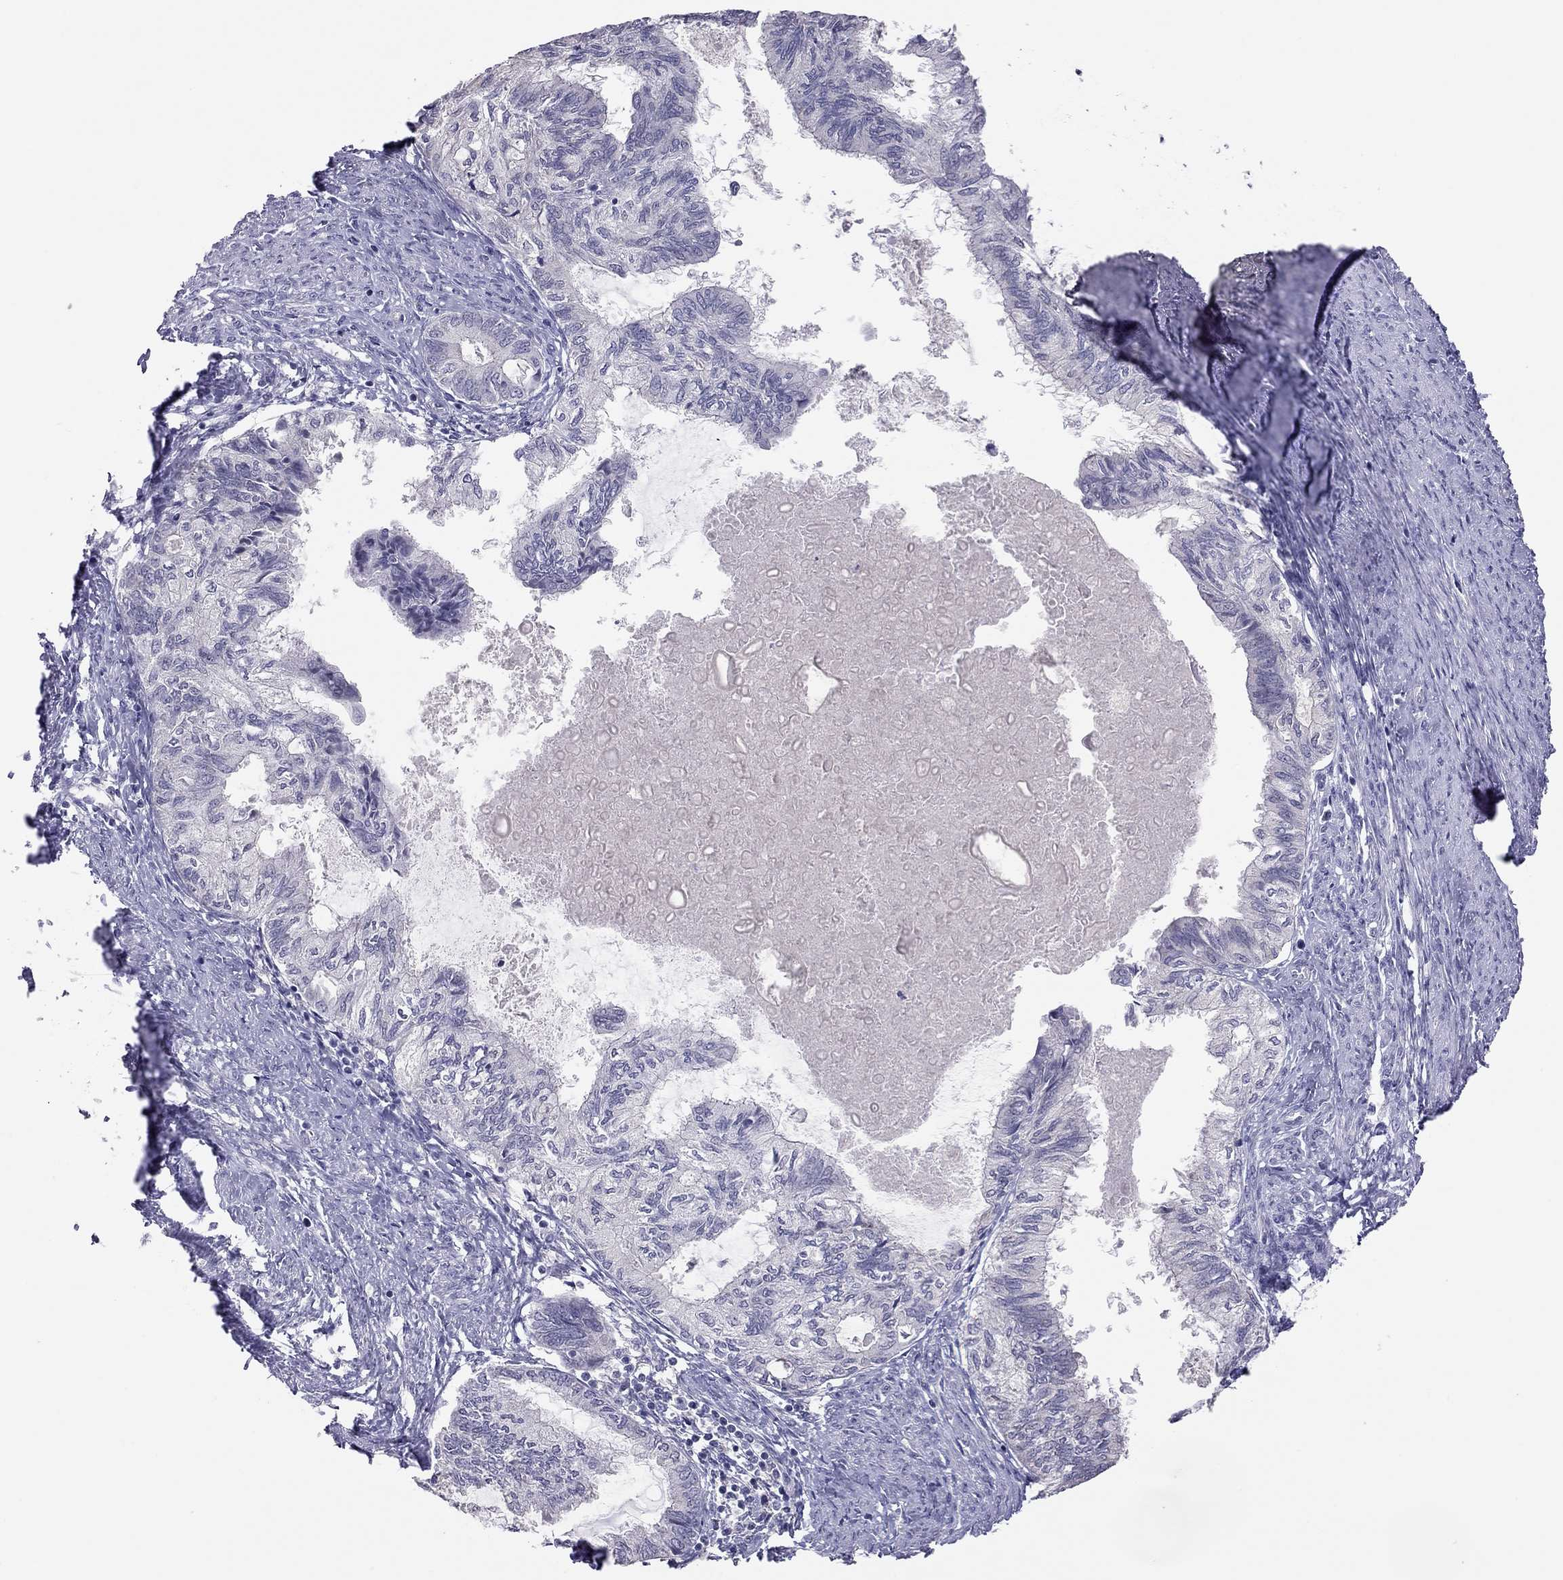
{"staining": {"intensity": "negative", "quantity": "none", "location": "none"}, "tissue": "endometrial cancer", "cell_type": "Tumor cells", "image_type": "cancer", "snomed": [{"axis": "morphology", "description": "Adenocarcinoma, NOS"}, {"axis": "topography", "description": "Endometrium"}], "caption": "Tumor cells show no significant protein positivity in endometrial cancer (adenocarcinoma).", "gene": "HSF2BP", "patient": {"sex": "female", "age": 86}}